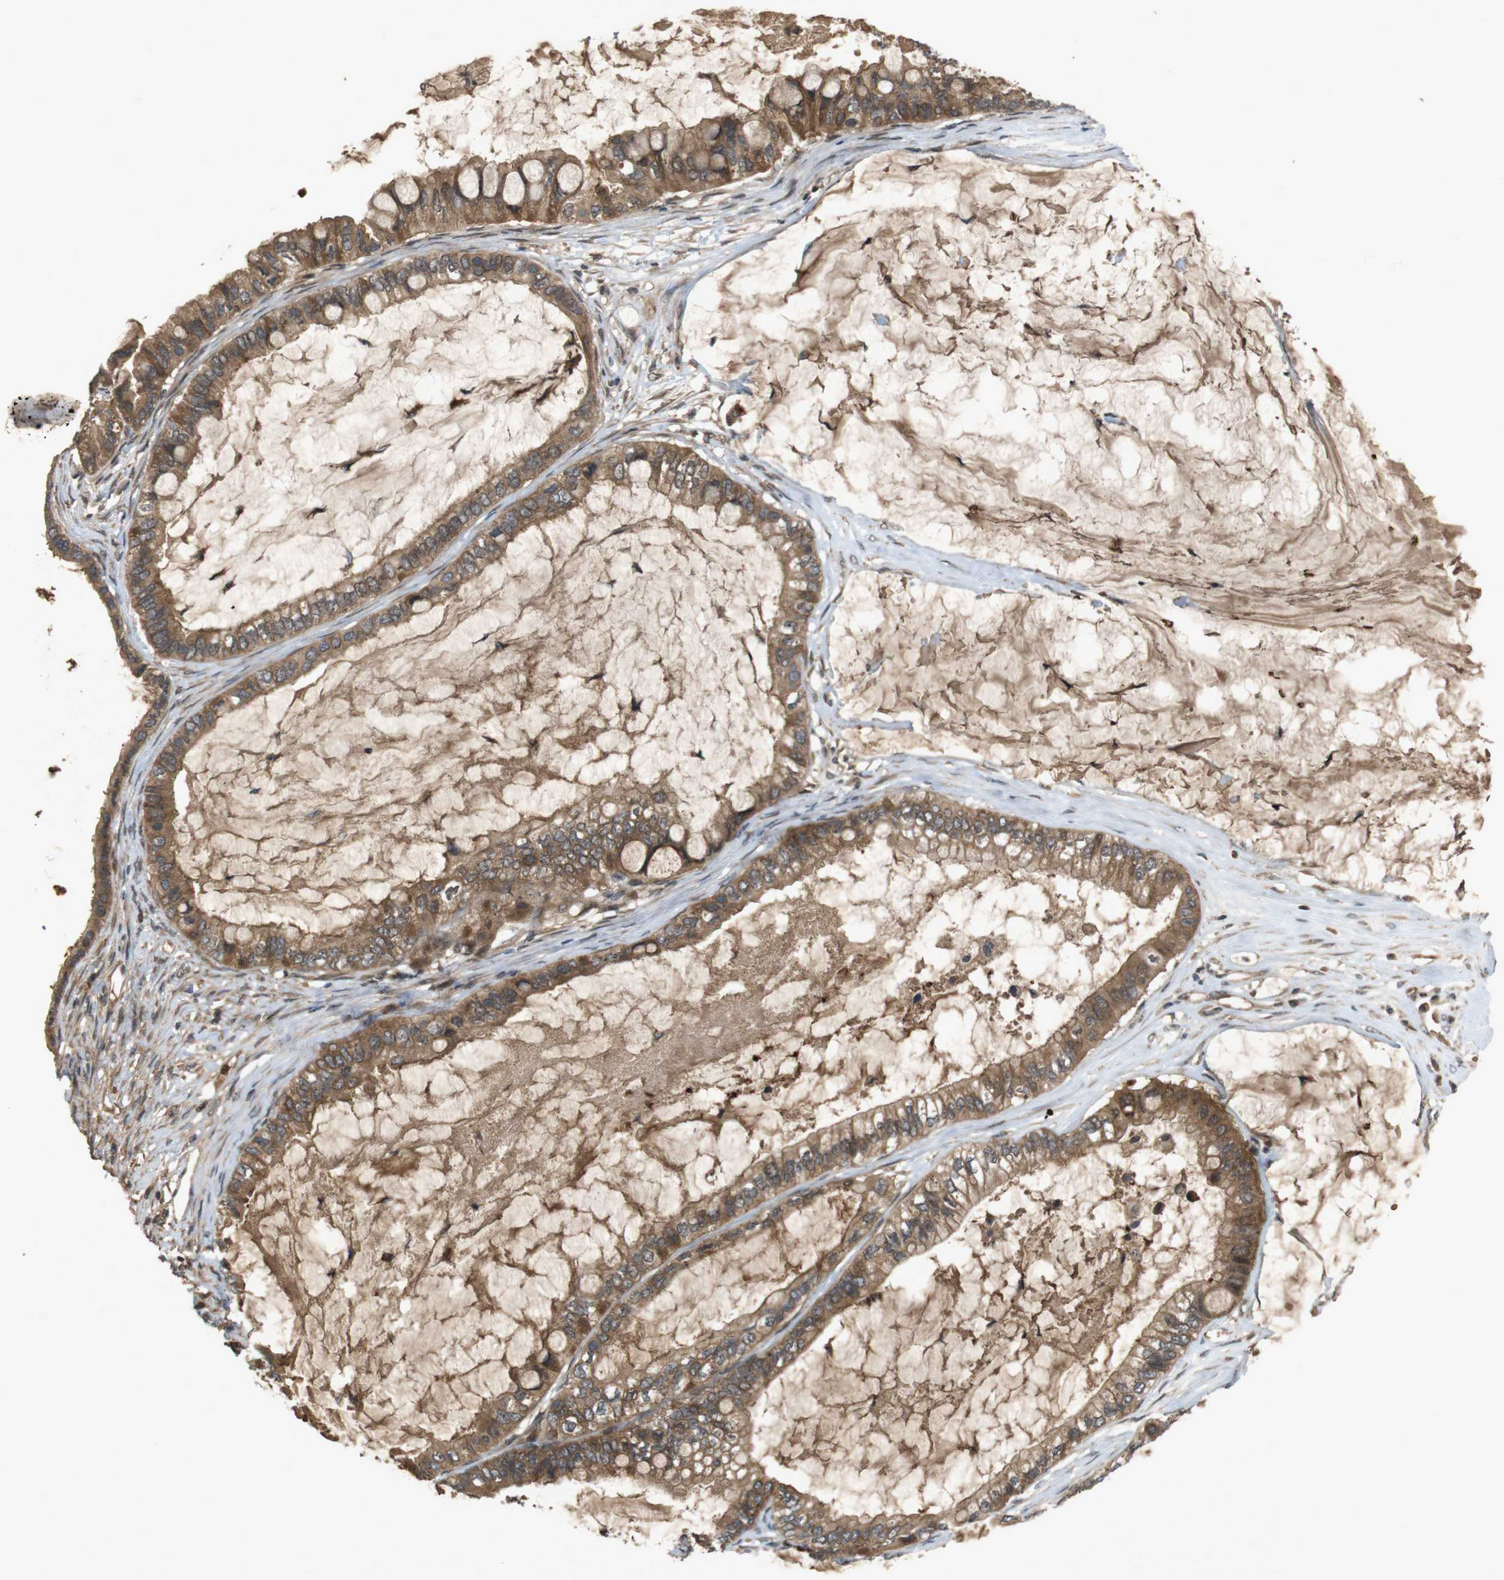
{"staining": {"intensity": "moderate", "quantity": ">75%", "location": "cytoplasmic/membranous"}, "tissue": "ovarian cancer", "cell_type": "Tumor cells", "image_type": "cancer", "snomed": [{"axis": "morphology", "description": "Cystadenocarcinoma, mucinous, NOS"}, {"axis": "topography", "description": "Ovary"}], "caption": "A high-resolution histopathology image shows IHC staining of mucinous cystadenocarcinoma (ovarian), which displays moderate cytoplasmic/membranous expression in about >75% of tumor cells.", "gene": "NFKBIE", "patient": {"sex": "female", "age": 80}}